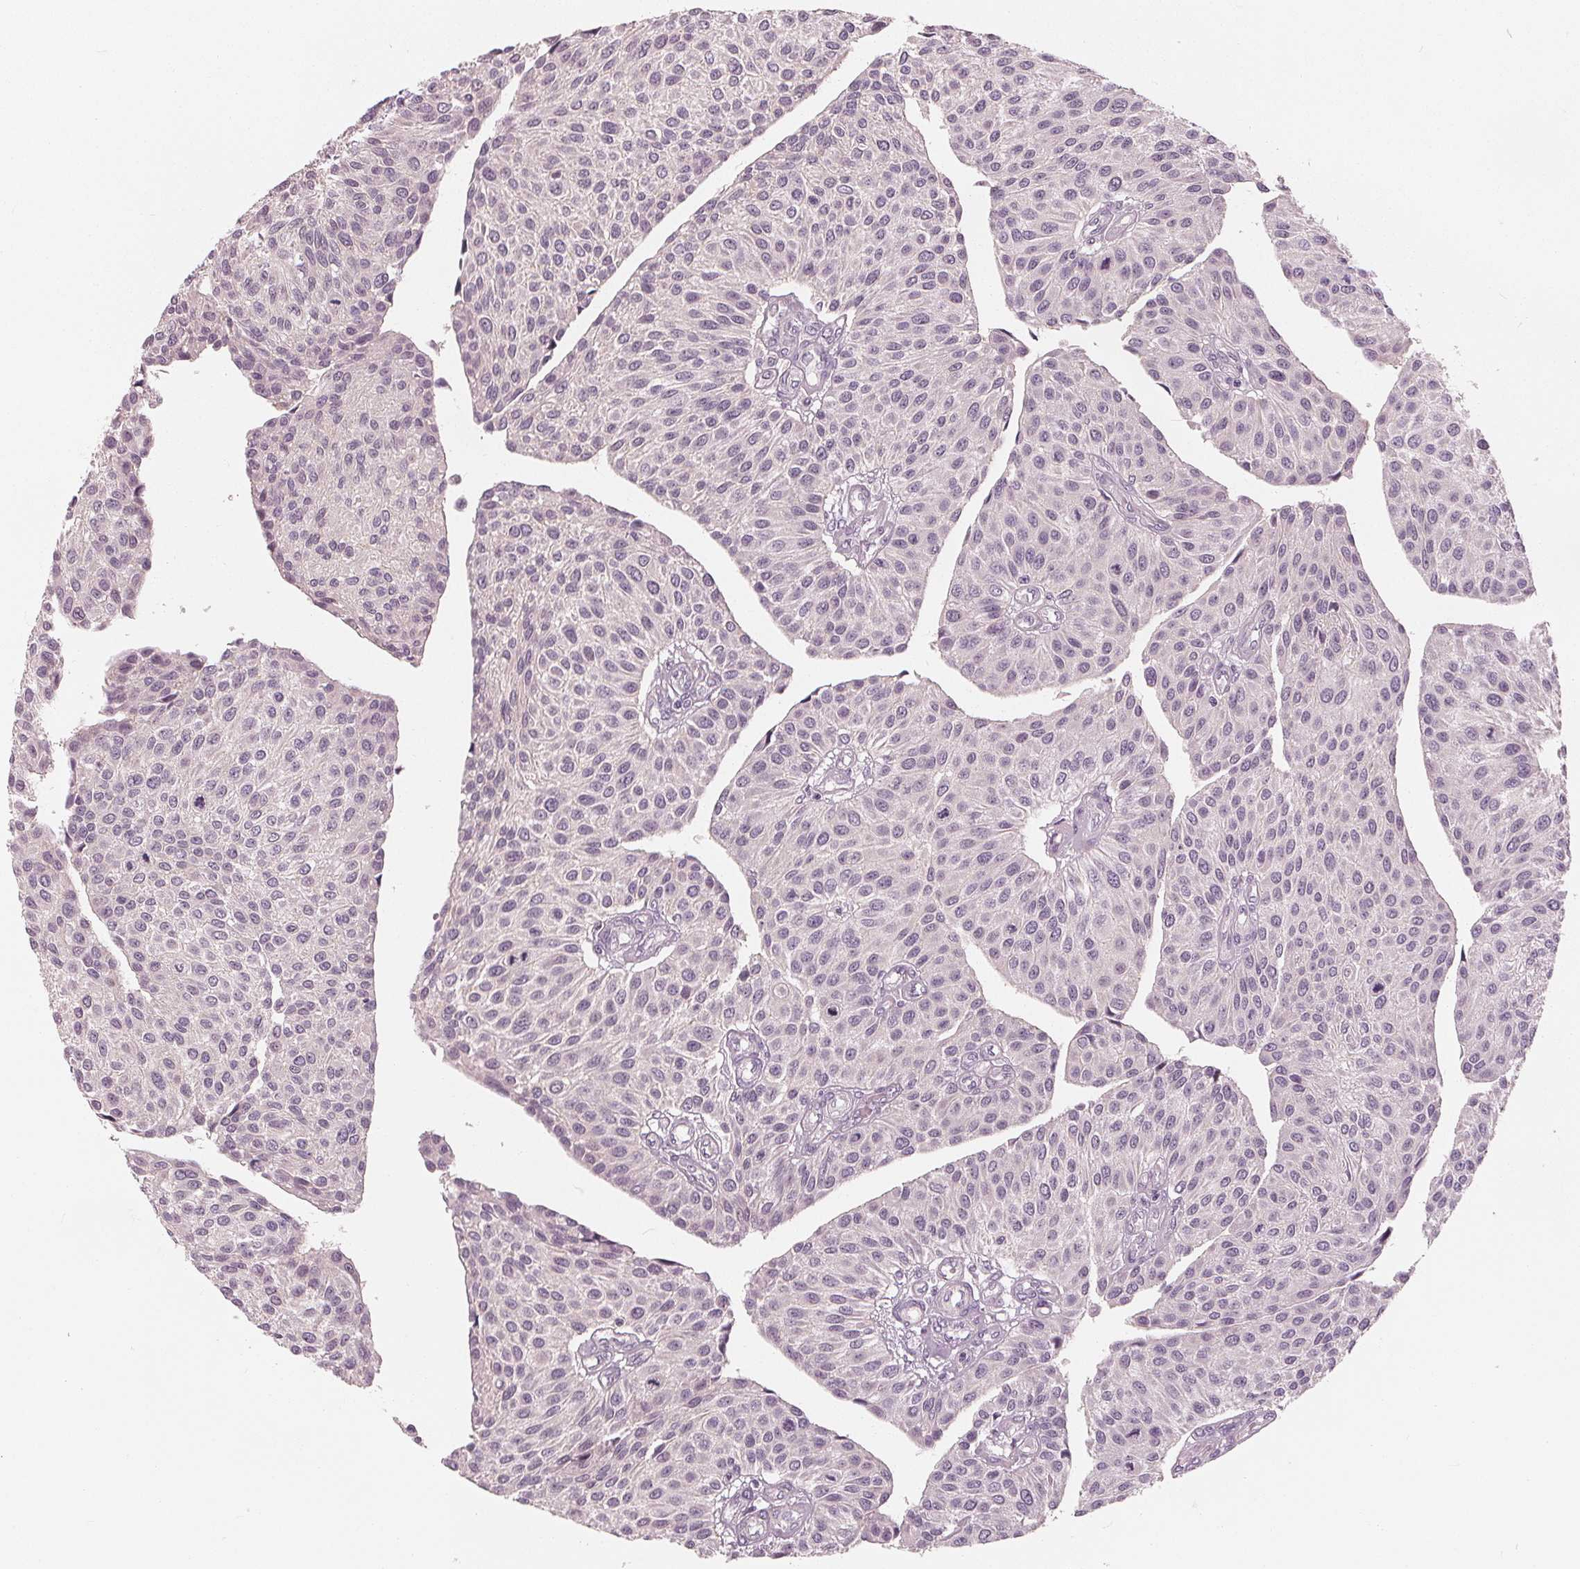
{"staining": {"intensity": "negative", "quantity": "none", "location": "none"}, "tissue": "urothelial cancer", "cell_type": "Tumor cells", "image_type": "cancer", "snomed": [{"axis": "morphology", "description": "Urothelial carcinoma, NOS"}, {"axis": "topography", "description": "Urinary bladder"}], "caption": "This is a micrograph of immunohistochemistry (IHC) staining of urothelial cancer, which shows no expression in tumor cells. Nuclei are stained in blue.", "gene": "SAT2", "patient": {"sex": "male", "age": 55}}